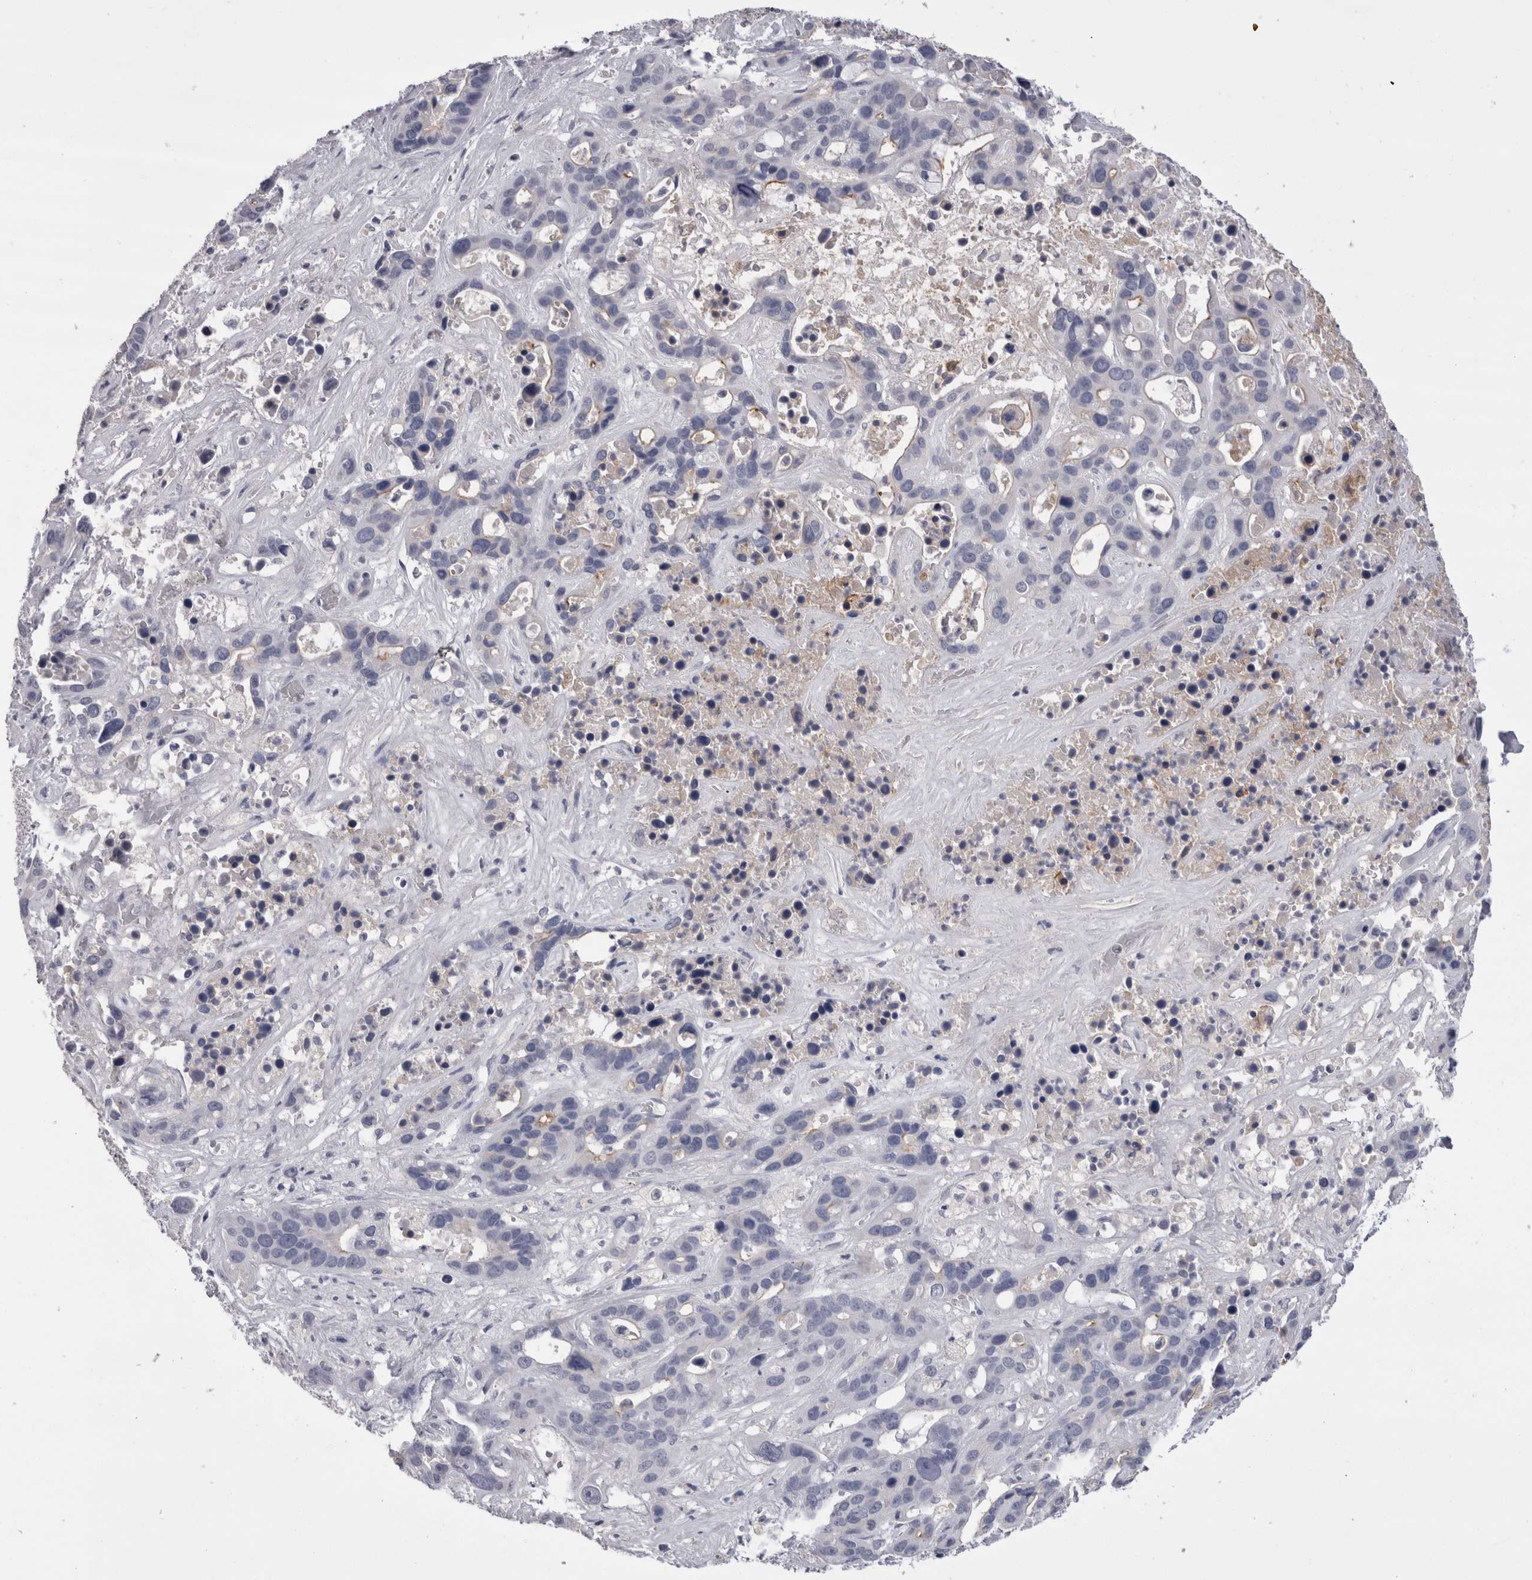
{"staining": {"intensity": "negative", "quantity": "none", "location": "none"}, "tissue": "liver cancer", "cell_type": "Tumor cells", "image_type": "cancer", "snomed": [{"axis": "morphology", "description": "Cholangiocarcinoma"}, {"axis": "topography", "description": "Liver"}], "caption": "High magnification brightfield microscopy of cholangiocarcinoma (liver) stained with DAB (brown) and counterstained with hematoxylin (blue): tumor cells show no significant staining.", "gene": "CDHR5", "patient": {"sex": "female", "age": 65}}